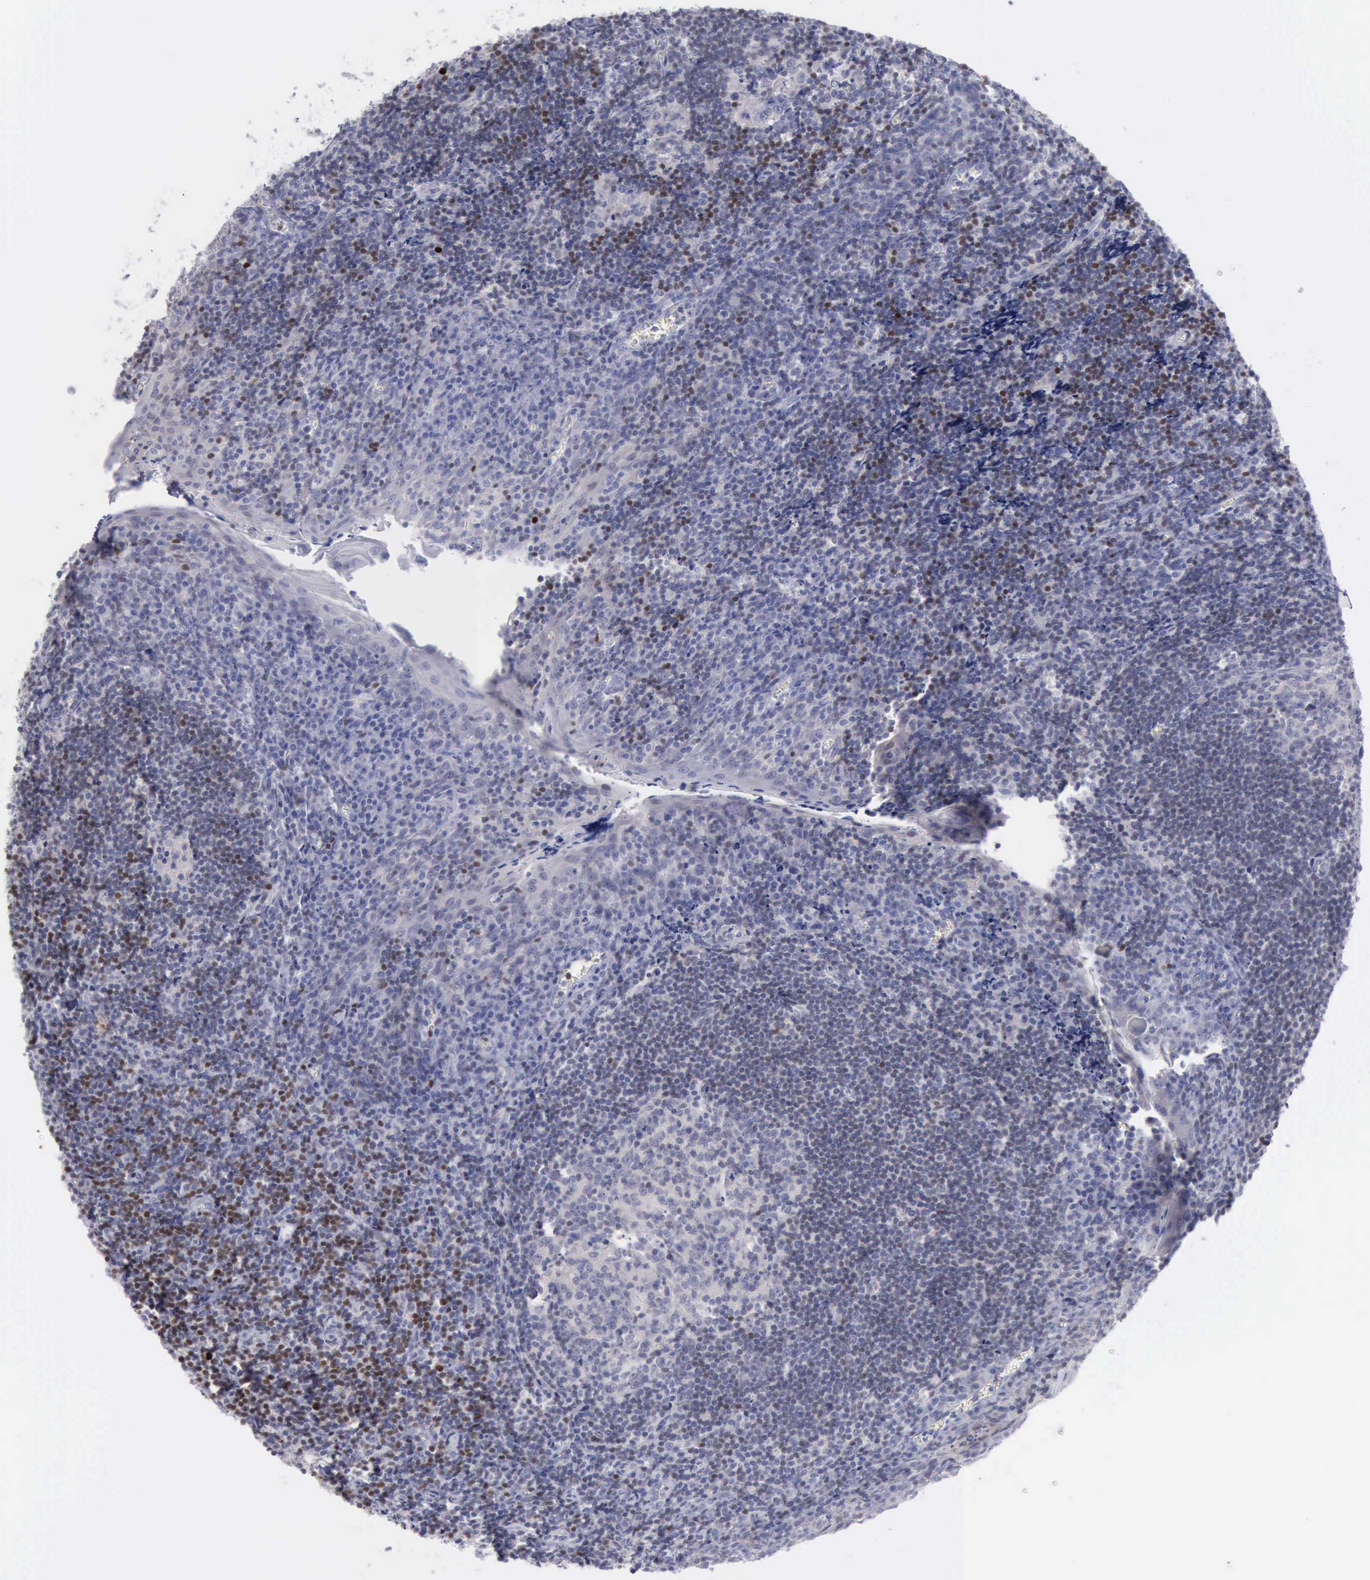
{"staining": {"intensity": "negative", "quantity": "none", "location": "none"}, "tissue": "tonsil", "cell_type": "Germinal center cells", "image_type": "normal", "snomed": [{"axis": "morphology", "description": "Normal tissue, NOS"}, {"axis": "topography", "description": "Tonsil"}], "caption": "IHC of benign tonsil exhibits no staining in germinal center cells. (DAB IHC, high magnification).", "gene": "SATB2", "patient": {"sex": "male", "age": 20}}